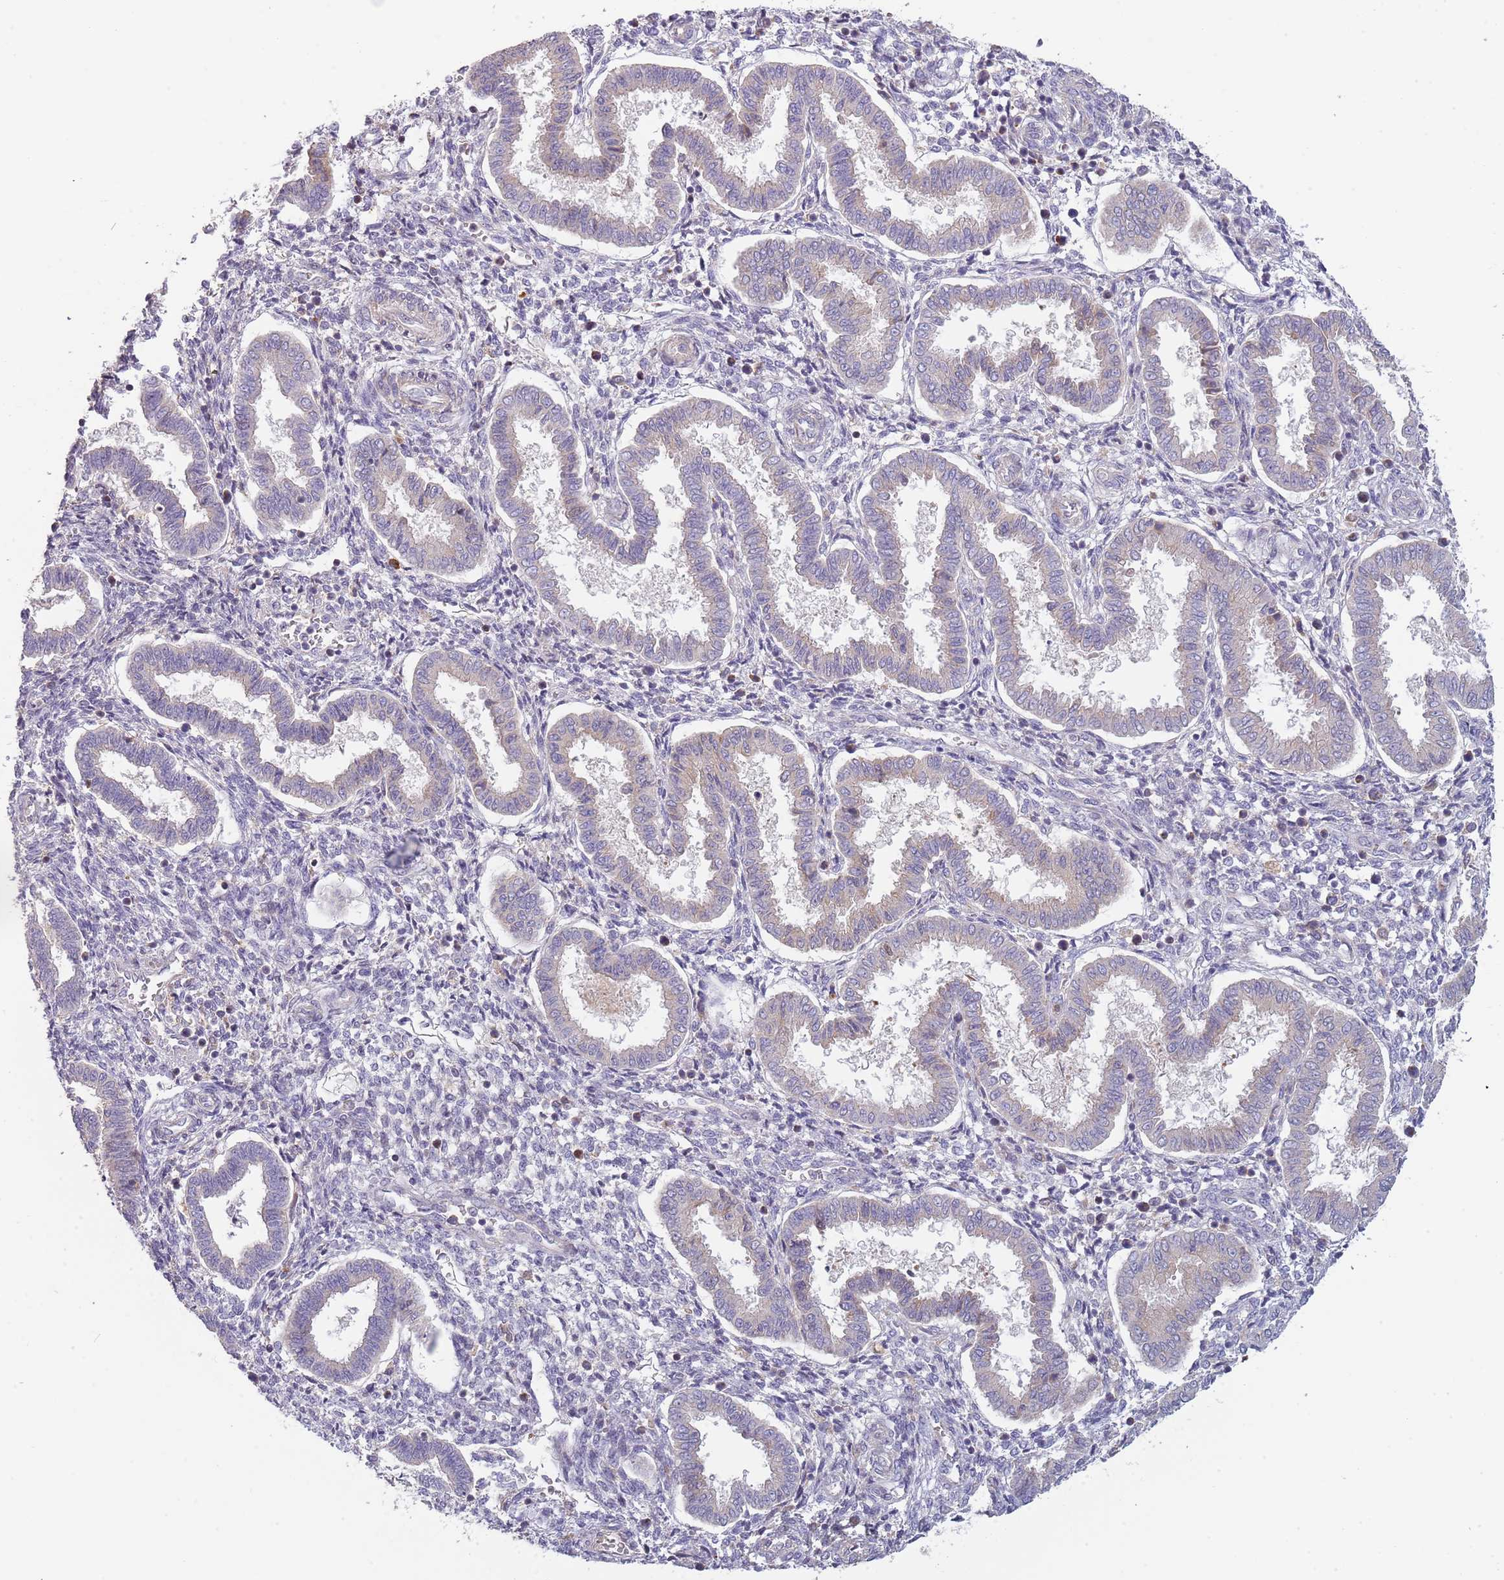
{"staining": {"intensity": "weak", "quantity": "<25%", "location": "cytoplasmic/membranous"}, "tissue": "endometrium", "cell_type": "Cells in endometrial stroma", "image_type": "normal", "snomed": [{"axis": "morphology", "description": "Normal tissue, NOS"}, {"axis": "topography", "description": "Endometrium"}], "caption": "DAB (3,3'-diaminobenzidine) immunohistochemical staining of benign endometrium demonstrates no significant expression in cells in endometrial stroma.", "gene": "SUSD1", "patient": {"sex": "female", "age": 24}}